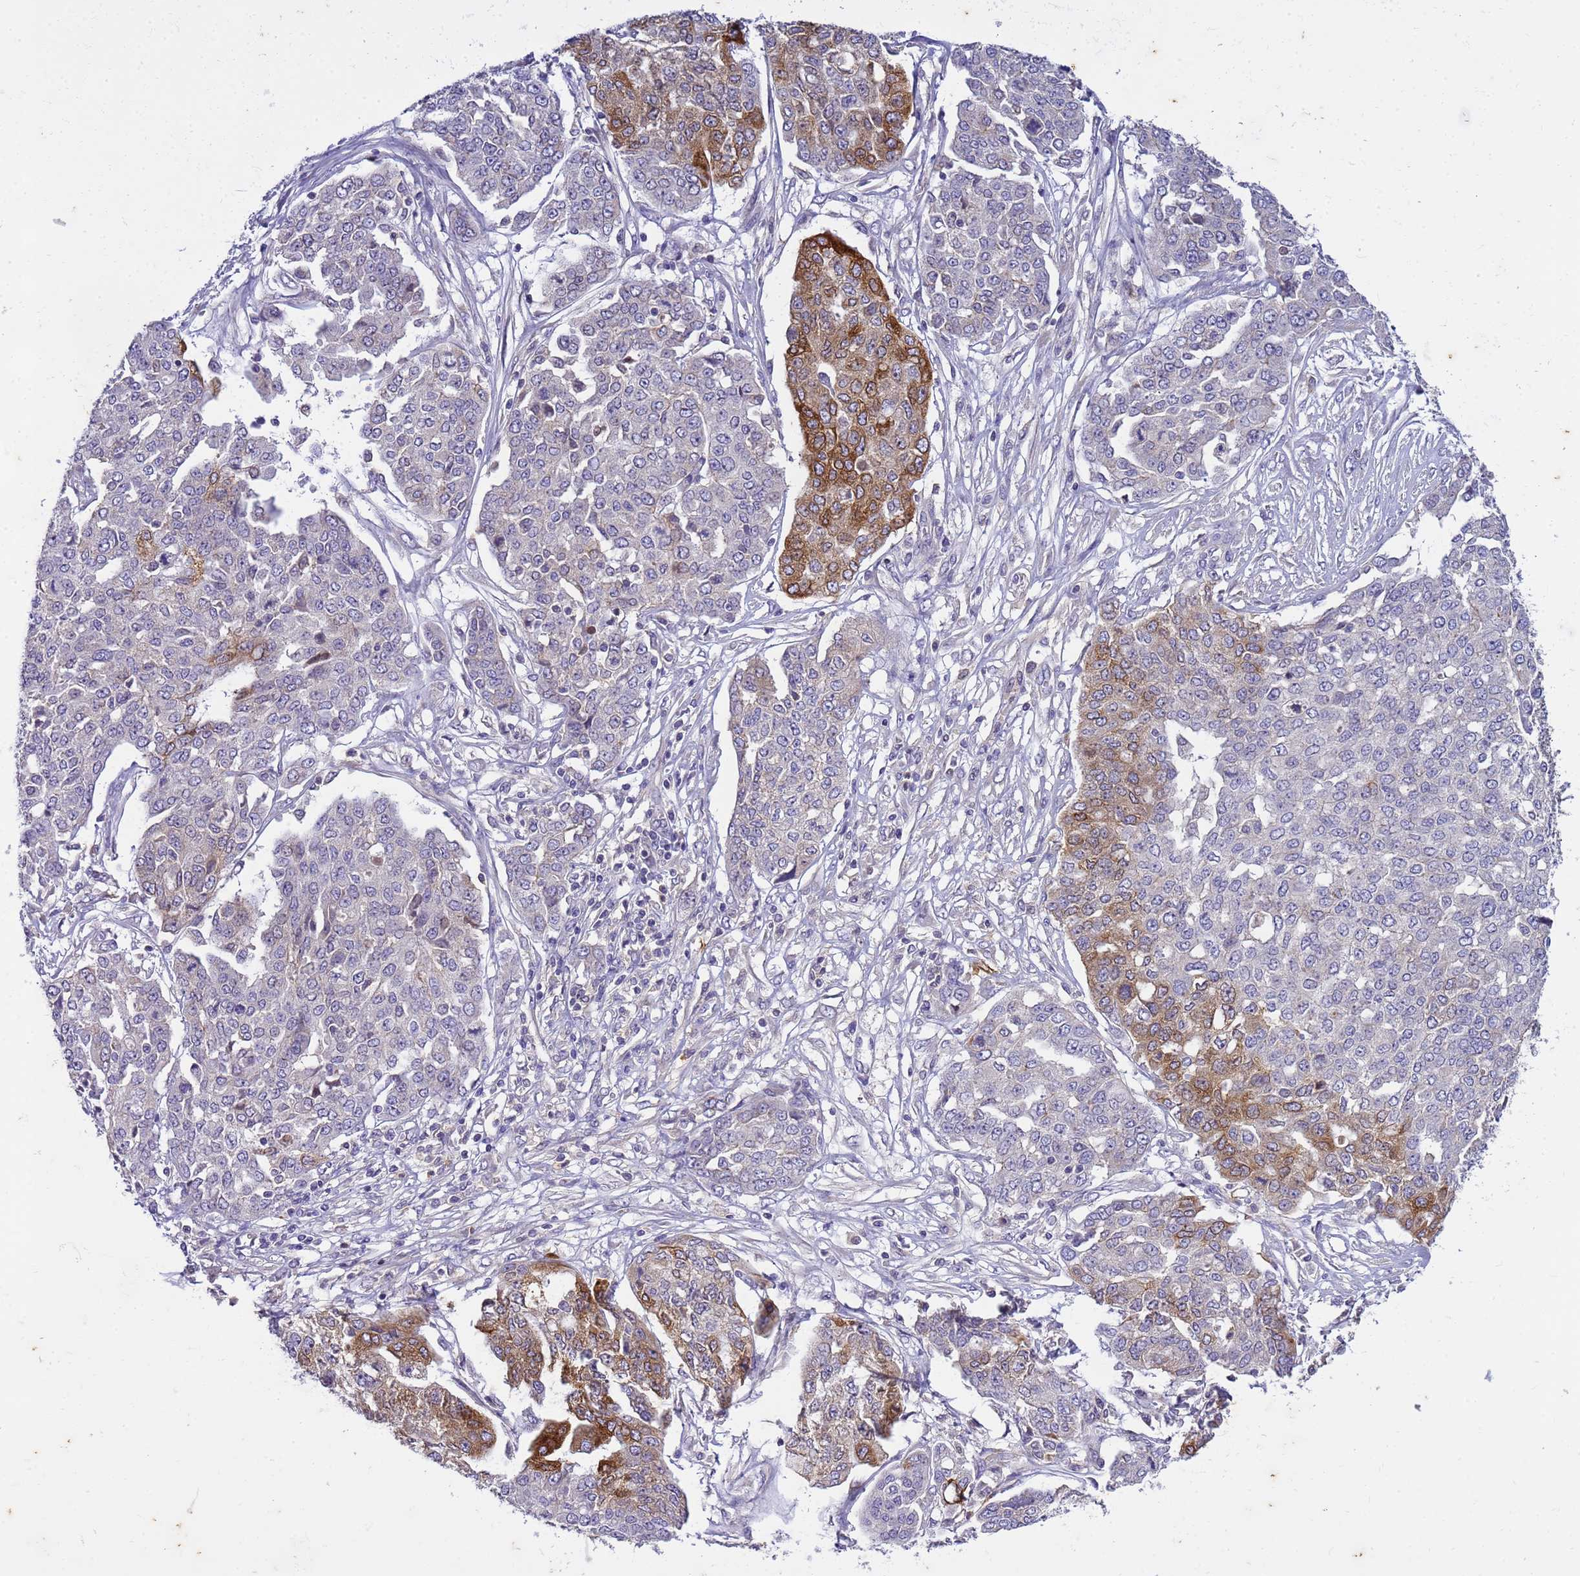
{"staining": {"intensity": "strong", "quantity": "<25%", "location": "cytoplasmic/membranous"}, "tissue": "ovarian cancer", "cell_type": "Tumor cells", "image_type": "cancer", "snomed": [{"axis": "morphology", "description": "Cystadenocarcinoma, serous, NOS"}, {"axis": "topography", "description": "Soft tissue"}, {"axis": "topography", "description": "Ovary"}], "caption": "Strong cytoplasmic/membranous positivity is identified in about <25% of tumor cells in ovarian cancer (serous cystadenocarcinoma). Using DAB (brown) and hematoxylin (blue) stains, captured at high magnification using brightfield microscopy.", "gene": "PLCXD3", "patient": {"sex": "female", "age": 57}}